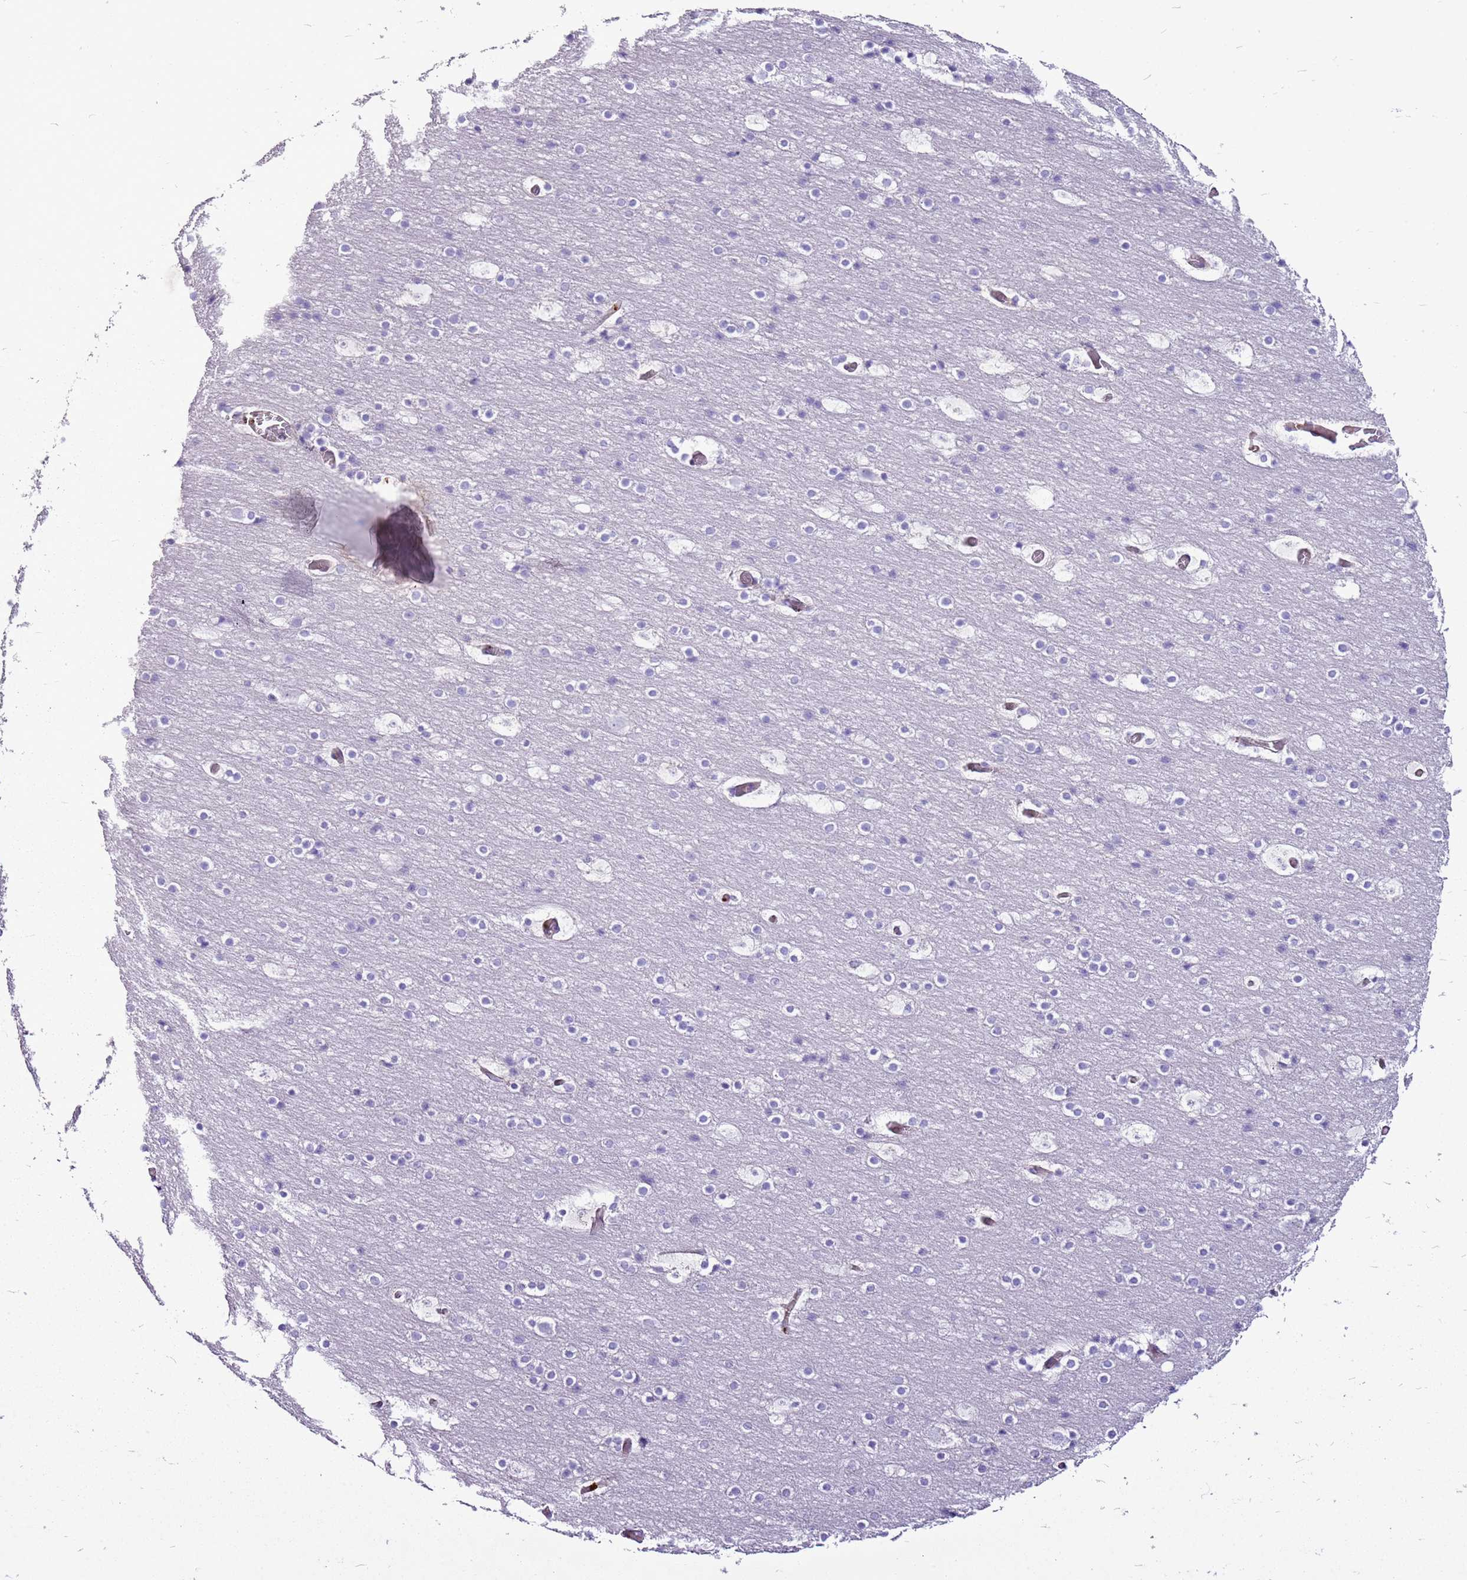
{"staining": {"intensity": "weak", "quantity": "25%-75%", "location": "cytoplasmic/membranous"}, "tissue": "cerebral cortex", "cell_type": "Endothelial cells", "image_type": "normal", "snomed": [{"axis": "morphology", "description": "Normal tissue, NOS"}, {"axis": "topography", "description": "Cerebral cortex"}], "caption": "Brown immunohistochemical staining in normal cerebral cortex displays weak cytoplasmic/membranous positivity in approximately 25%-75% of endothelial cells.", "gene": "CHAC2", "patient": {"sex": "male", "age": 57}}